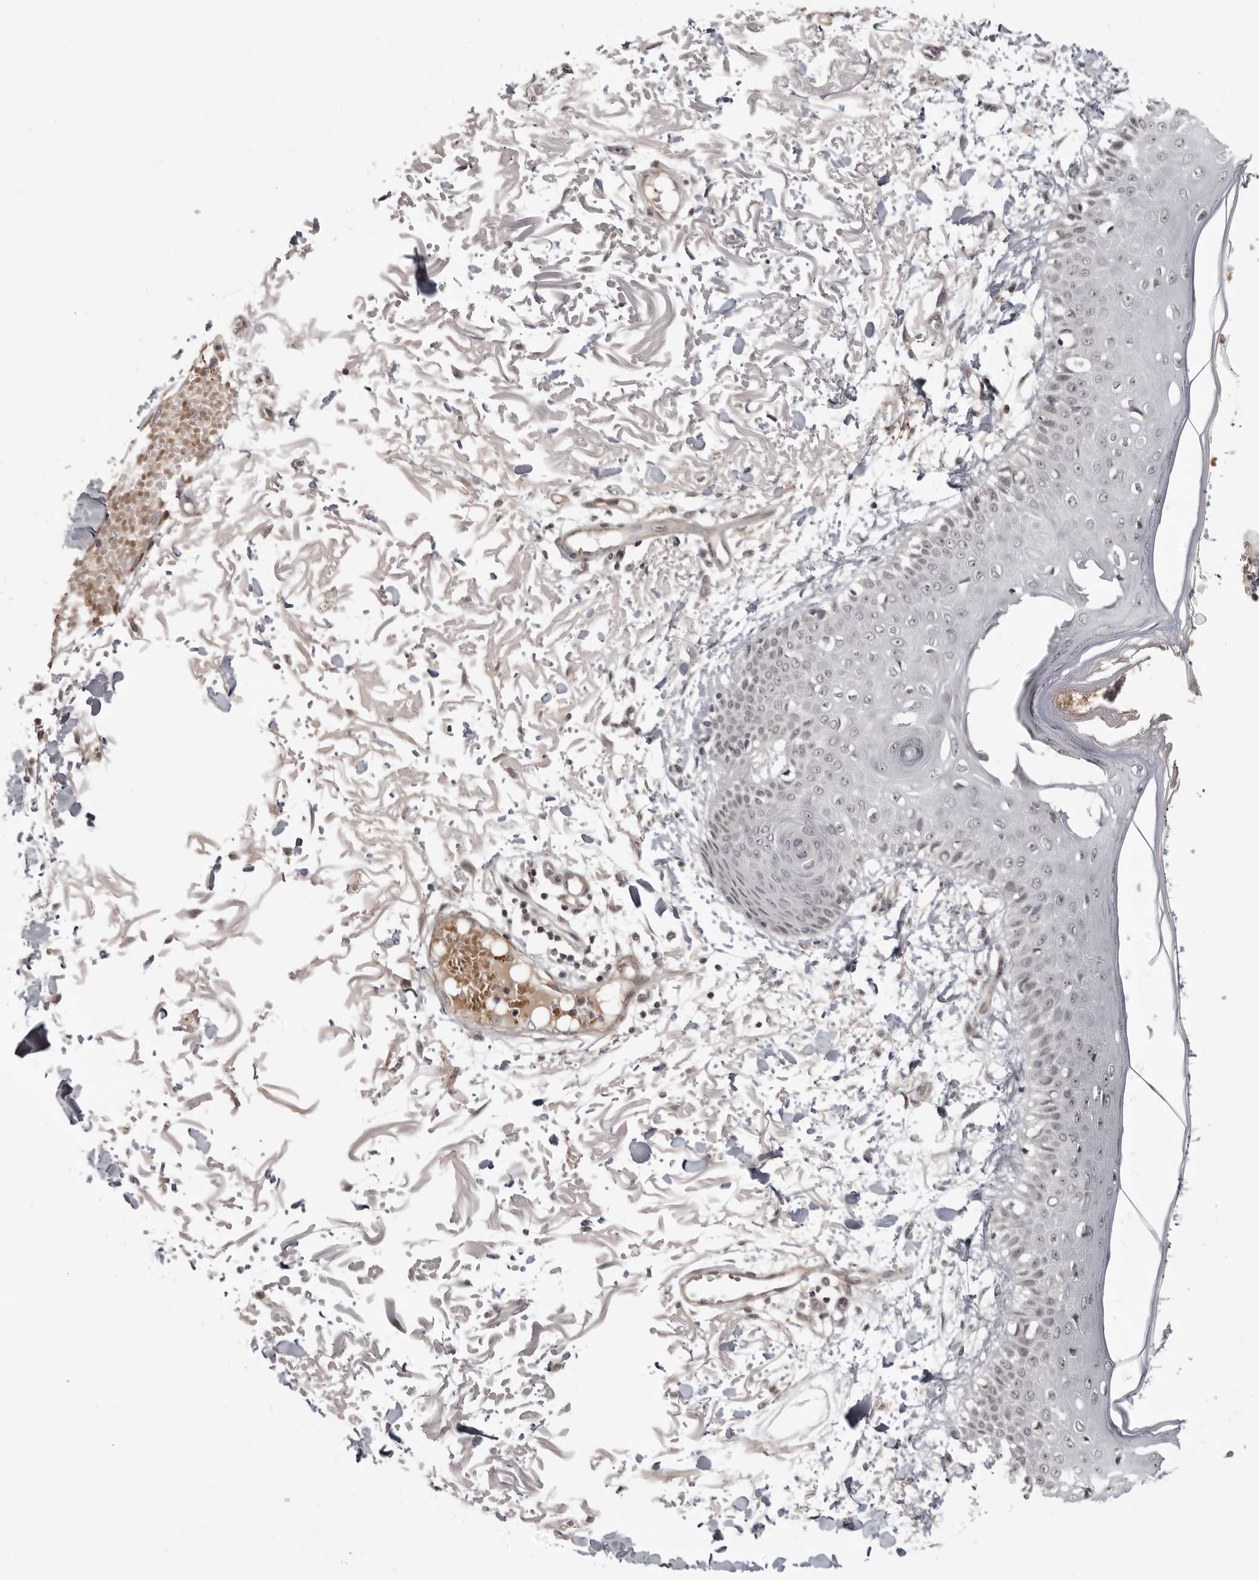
{"staining": {"intensity": "negative", "quantity": "none", "location": "none"}, "tissue": "skin", "cell_type": "Fibroblasts", "image_type": "normal", "snomed": [{"axis": "morphology", "description": "Normal tissue, NOS"}, {"axis": "morphology", "description": "Squamous cell carcinoma, NOS"}, {"axis": "topography", "description": "Skin"}, {"axis": "topography", "description": "Peripheral nerve tissue"}], "caption": "Immunohistochemistry (IHC) of unremarkable skin shows no expression in fibroblasts. Brightfield microscopy of IHC stained with DAB (brown) and hematoxylin (blue), captured at high magnification.", "gene": "TUT4", "patient": {"sex": "male", "age": 83}}